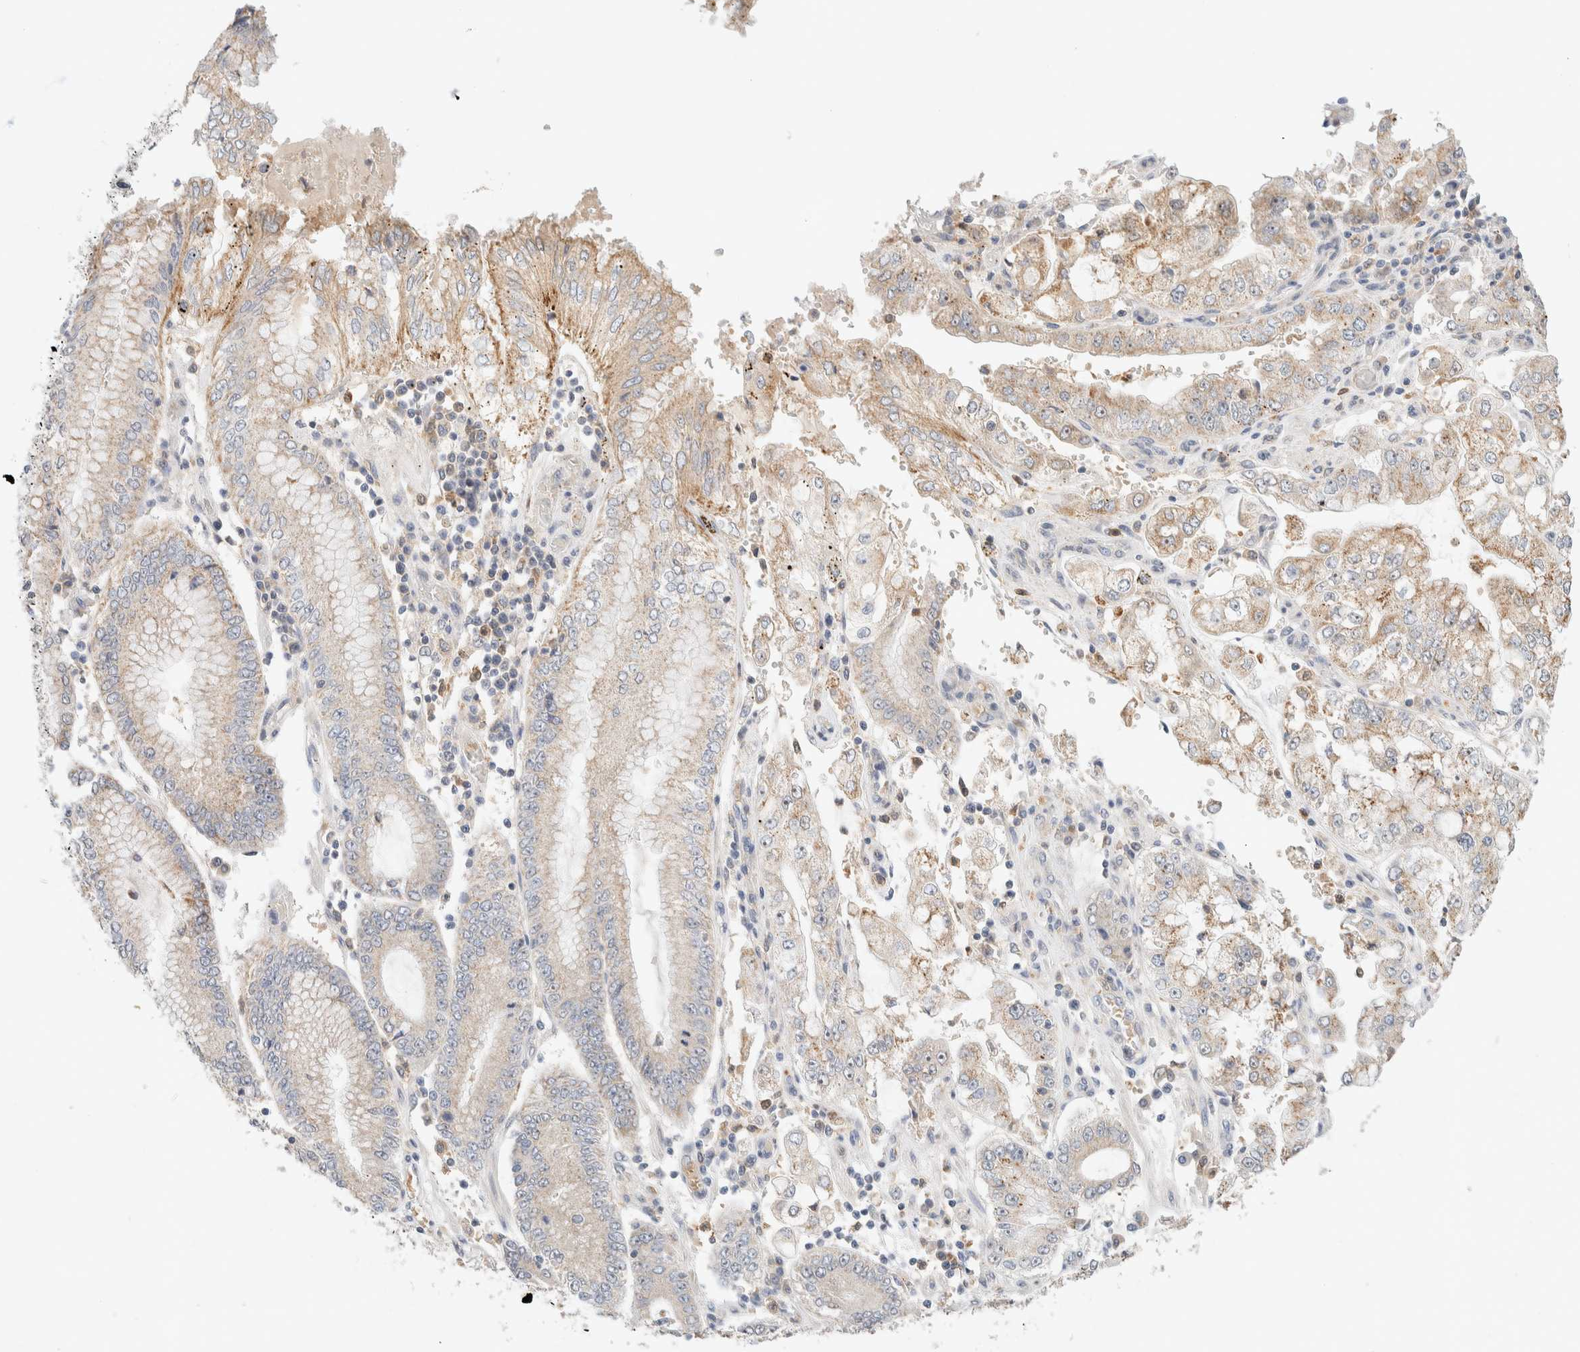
{"staining": {"intensity": "weak", "quantity": ">75%", "location": "cytoplasmic/membranous"}, "tissue": "stomach cancer", "cell_type": "Tumor cells", "image_type": "cancer", "snomed": [{"axis": "morphology", "description": "Adenocarcinoma, NOS"}, {"axis": "topography", "description": "Stomach"}], "caption": "Human stomach cancer (adenocarcinoma) stained with a brown dye demonstrates weak cytoplasmic/membranous positive positivity in approximately >75% of tumor cells.", "gene": "HDHD3", "patient": {"sex": "male", "age": 76}}